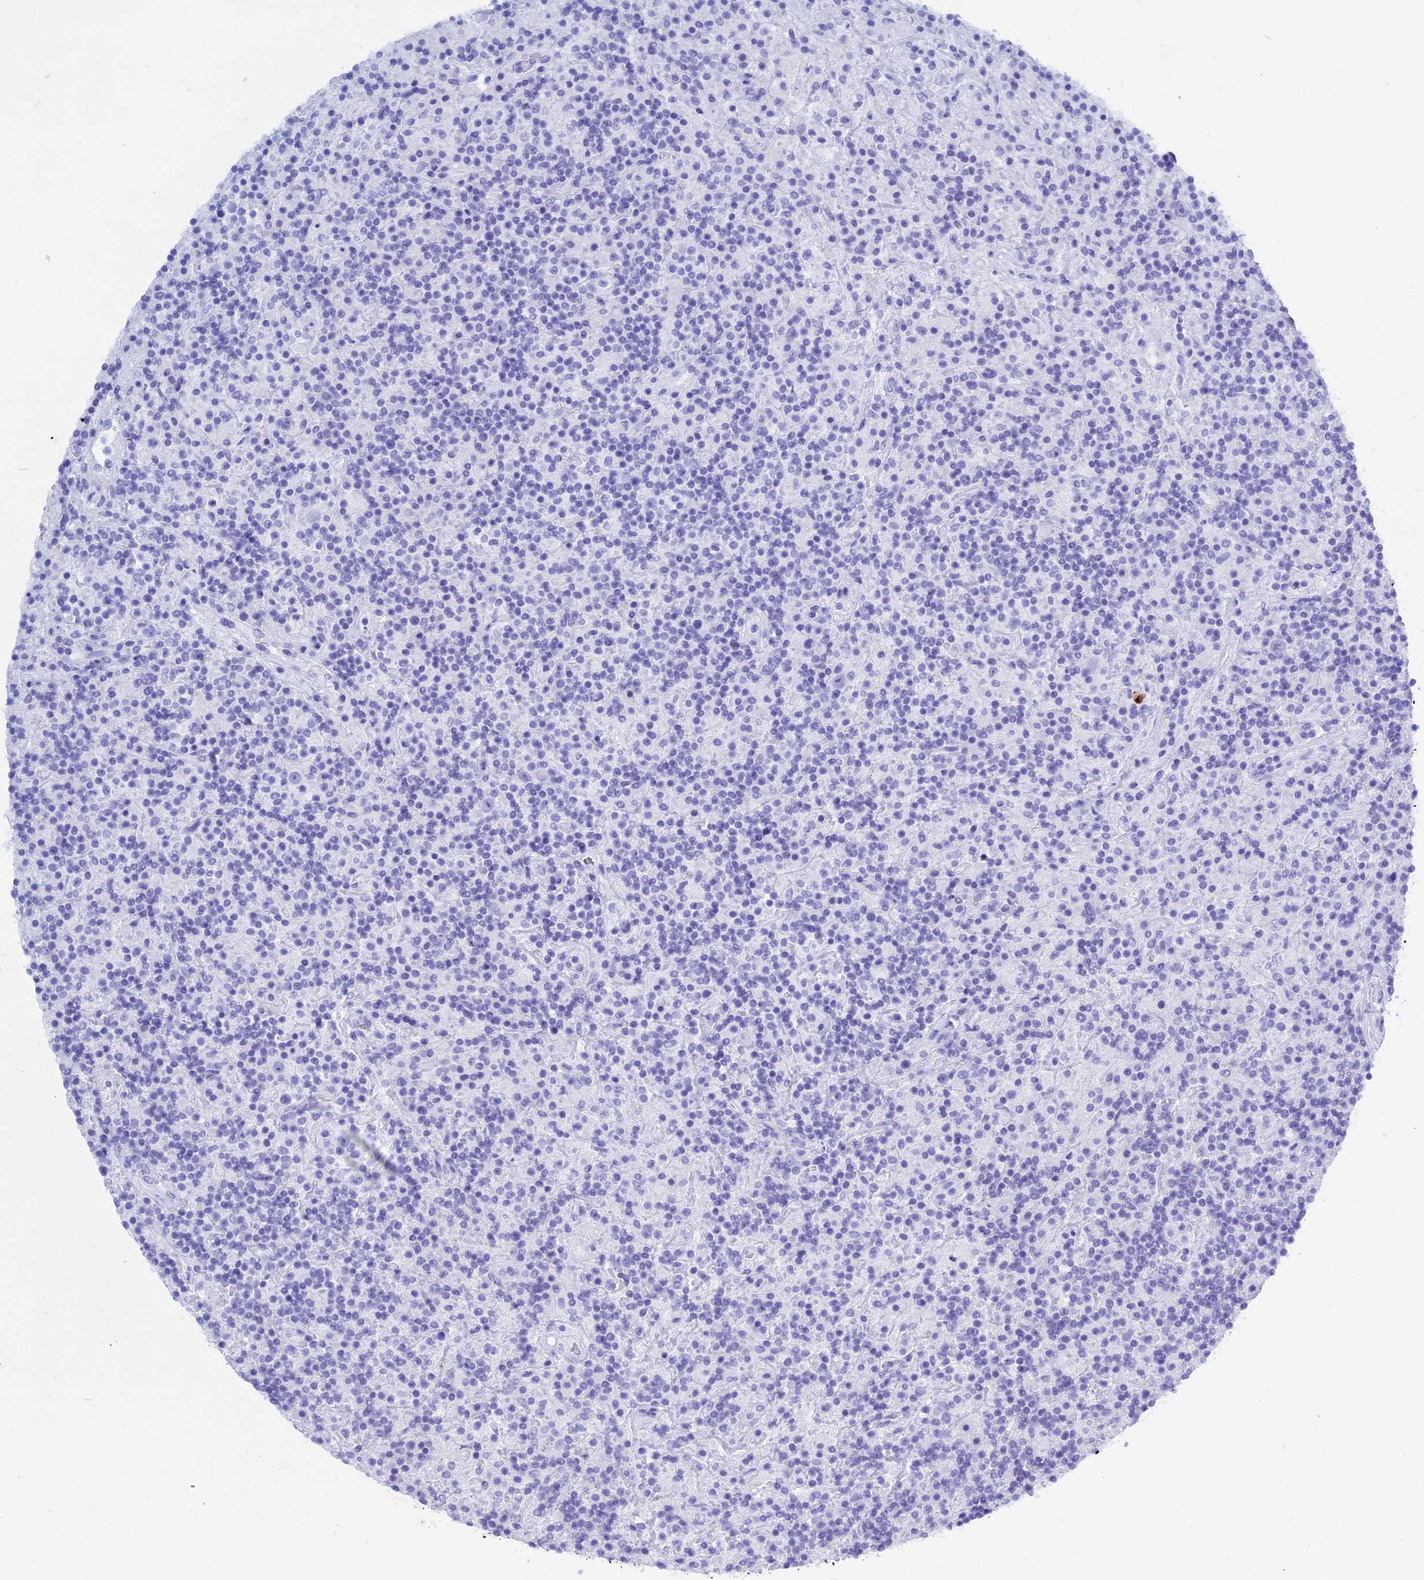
{"staining": {"intensity": "negative", "quantity": "none", "location": "none"}, "tissue": "lymphoma", "cell_type": "Tumor cells", "image_type": "cancer", "snomed": [{"axis": "morphology", "description": "Hodgkin's disease, NOS"}, {"axis": "topography", "description": "Lymph node"}], "caption": "A photomicrograph of lymphoma stained for a protein displays no brown staining in tumor cells.", "gene": "KCTD21", "patient": {"sex": "male", "age": 70}}